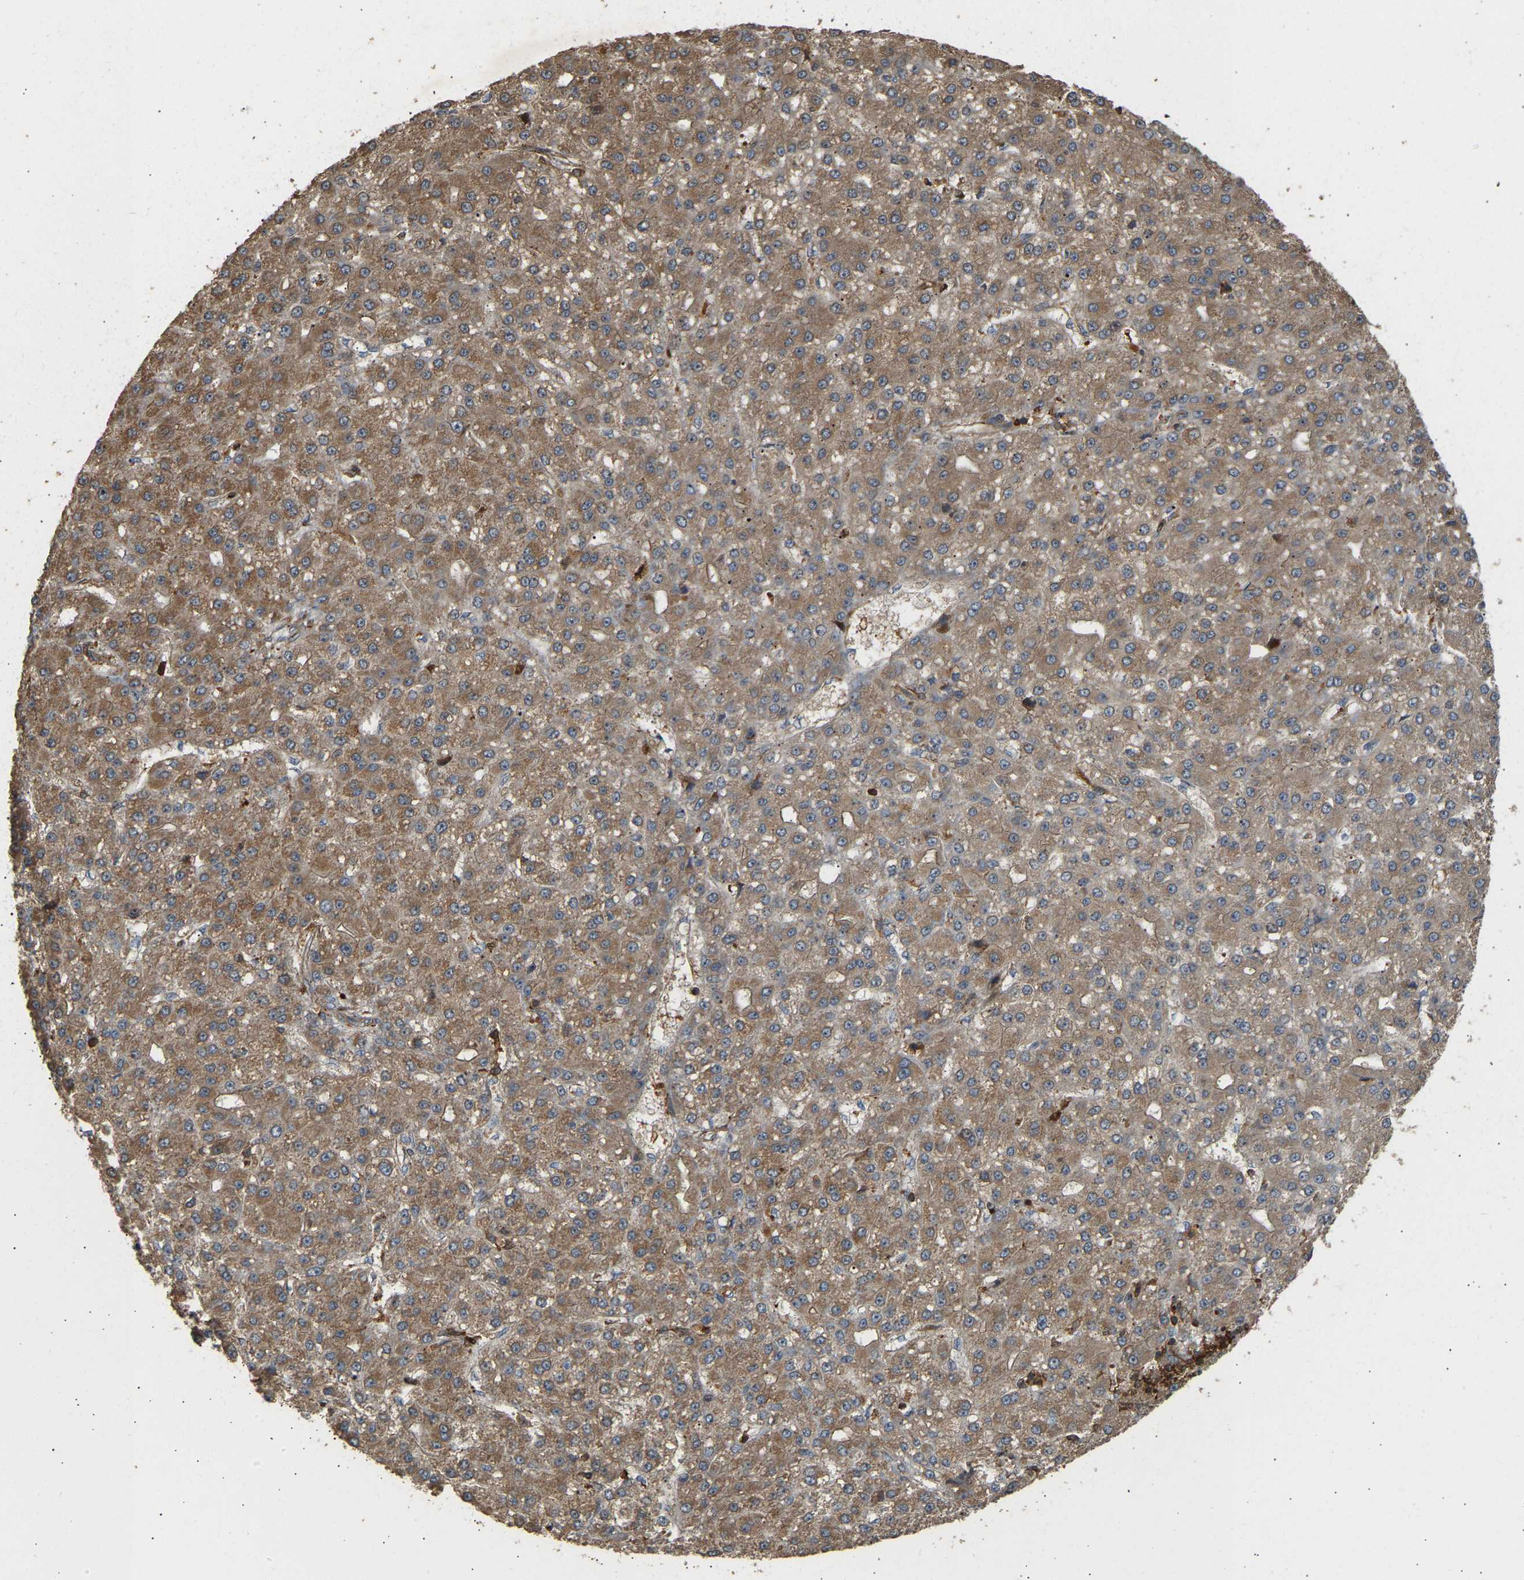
{"staining": {"intensity": "moderate", "quantity": ">75%", "location": "cytoplasmic/membranous"}, "tissue": "liver cancer", "cell_type": "Tumor cells", "image_type": "cancer", "snomed": [{"axis": "morphology", "description": "Carcinoma, Hepatocellular, NOS"}, {"axis": "topography", "description": "Liver"}], "caption": "Immunohistochemical staining of human liver cancer (hepatocellular carcinoma) displays moderate cytoplasmic/membranous protein expression in approximately >75% of tumor cells.", "gene": "GOPC", "patient": {"sex": "male", "age": 67}}